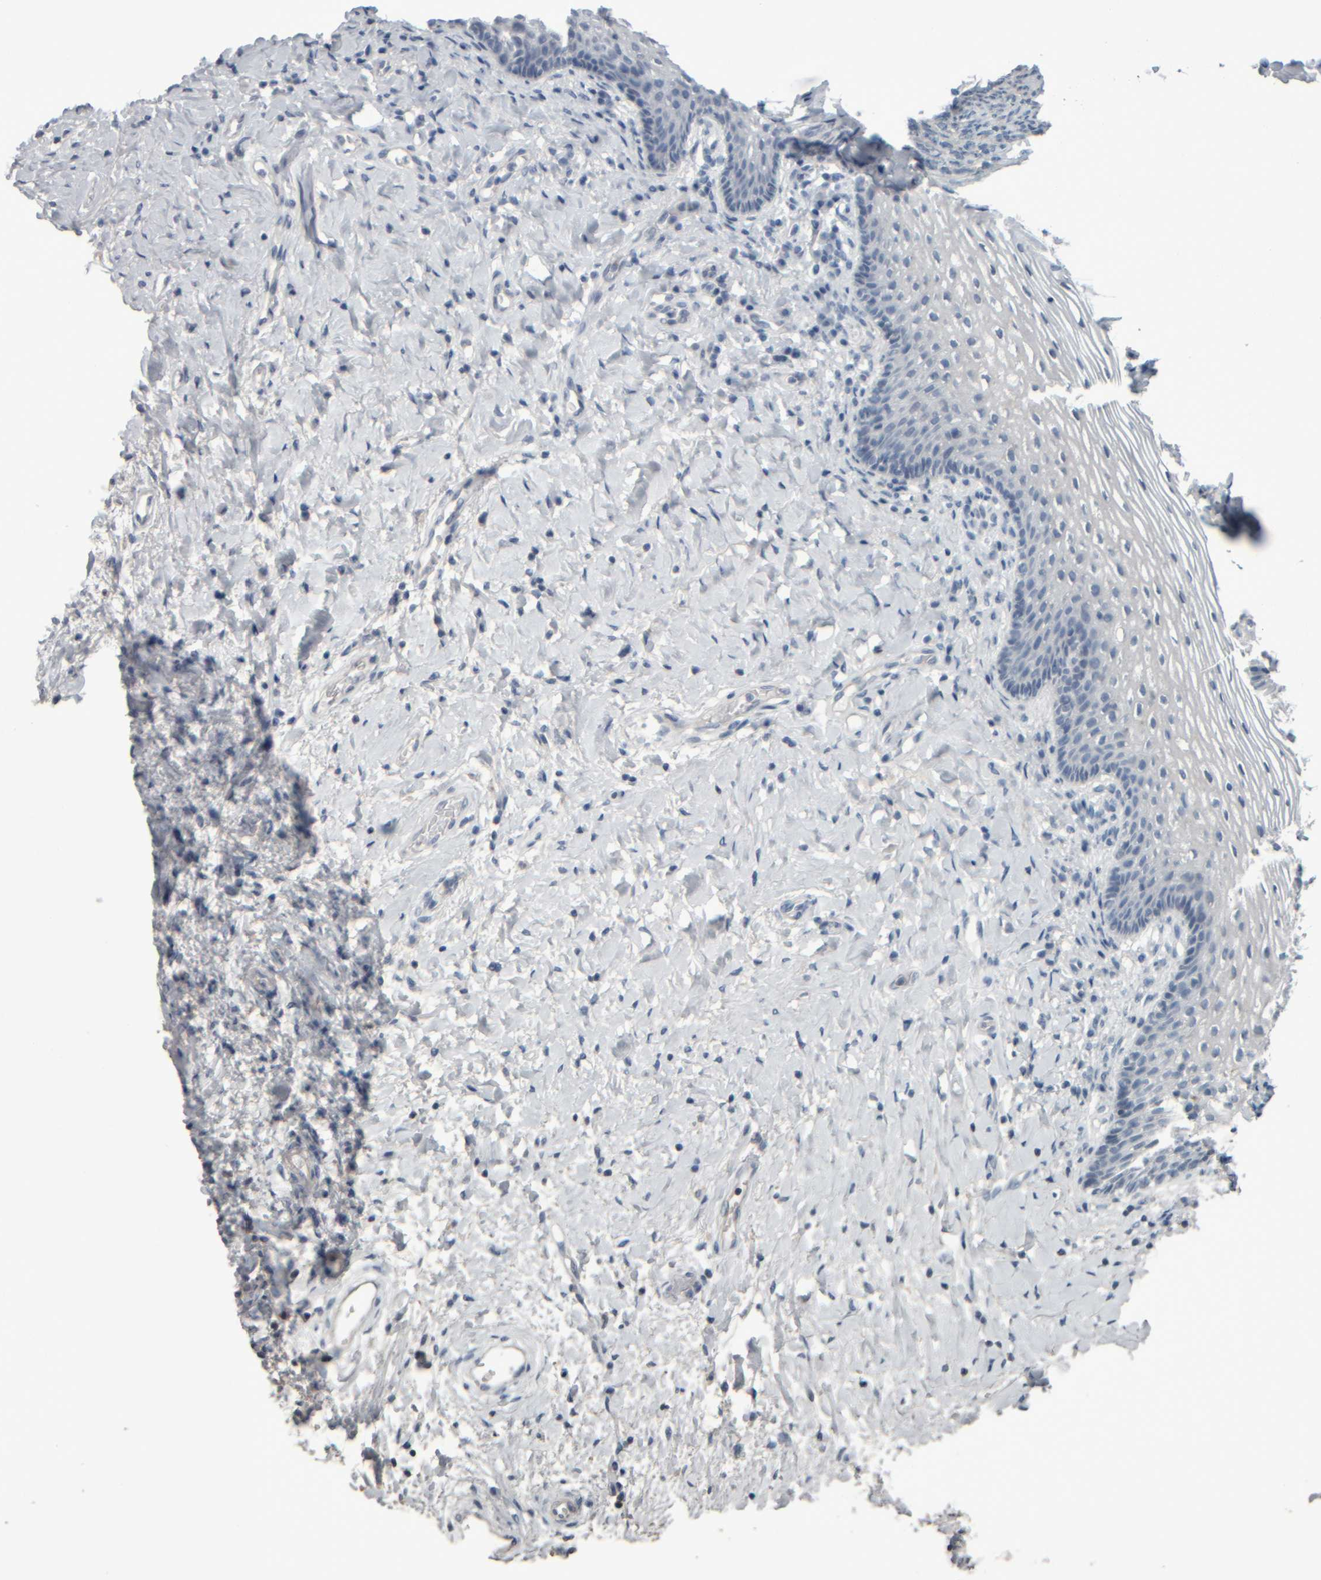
{"staining": {"intensity": "negative", "quantity": "none", "location": "none"}, "tissue": "vagina", "cell_type": "Squamous epithelial cells", "image_type": "normal", "snomed": [{"axis": "morphology", "description": "Normal tissue, NOS"}, {"axis": "topography", "description": "Vagina"}], "caption": "The image displays no staining of squamous epithelial cells in benign vagina. (DAB (3,3'-diaminobenzidine) immunohistochemistry (IHC), high magnification).", "gene": "CAVIN4", "patient": {"sex": "female", "age": 60}}